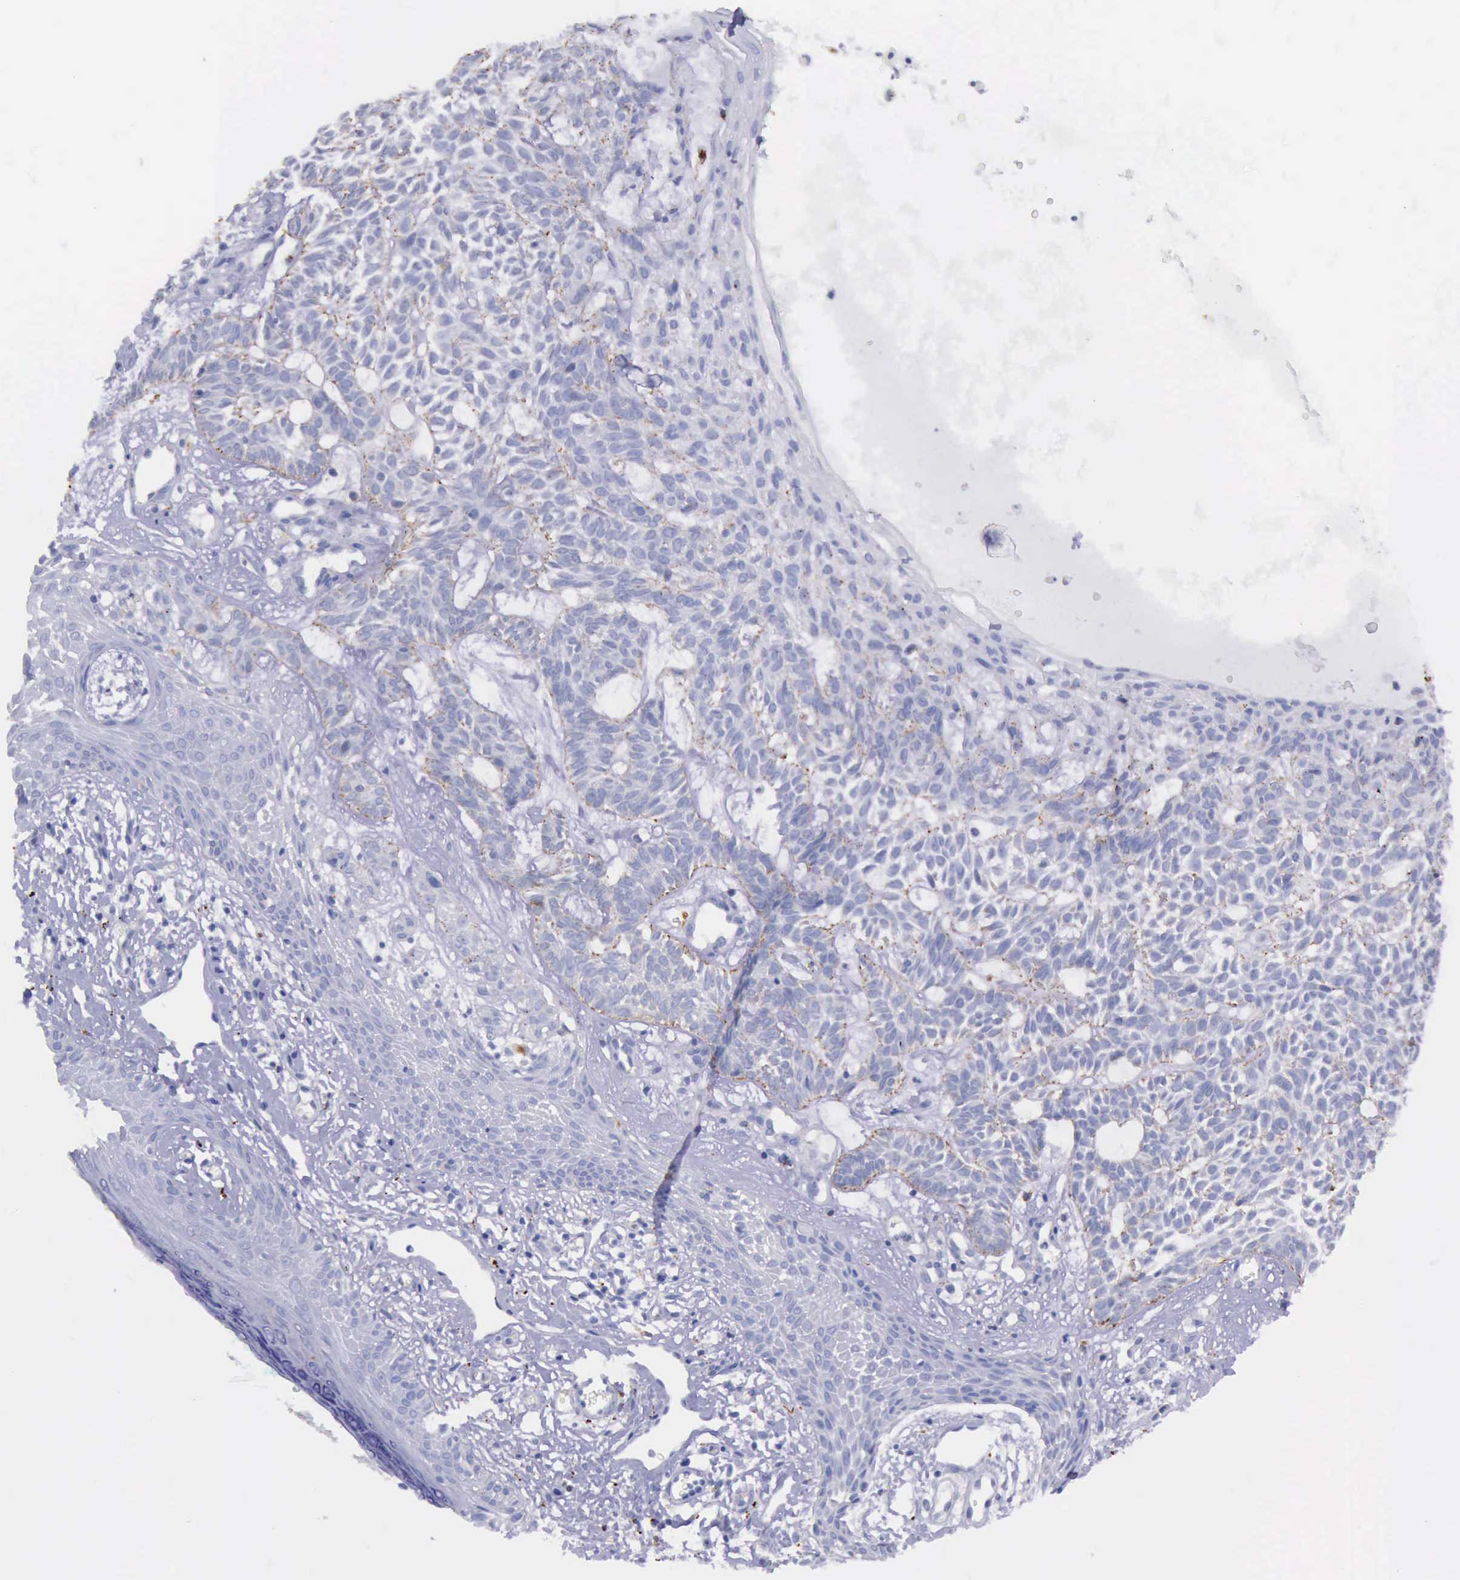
{"staining": {"intensity": "weak", "quantity": "25%-75%", "location": "cytoplasmic/membranous"}, "tissue": "skin cancer", "cell_type": "Tumor cells", "image_type": "cancer", "snomed": [{"axis": "morphology", "description": "Basal cell carcinoma"}, {"axis": "topography", "description": "Skin"}], "caption": "DAB immunohistochemical staining of skin cancer (basal cell carcinoma) exhibits weak cytoplasmic/membranous protein expression in about 25%-75% of tumor cells.", "gene": "GLA", "patient": {"sex": "male", "age": 75}}